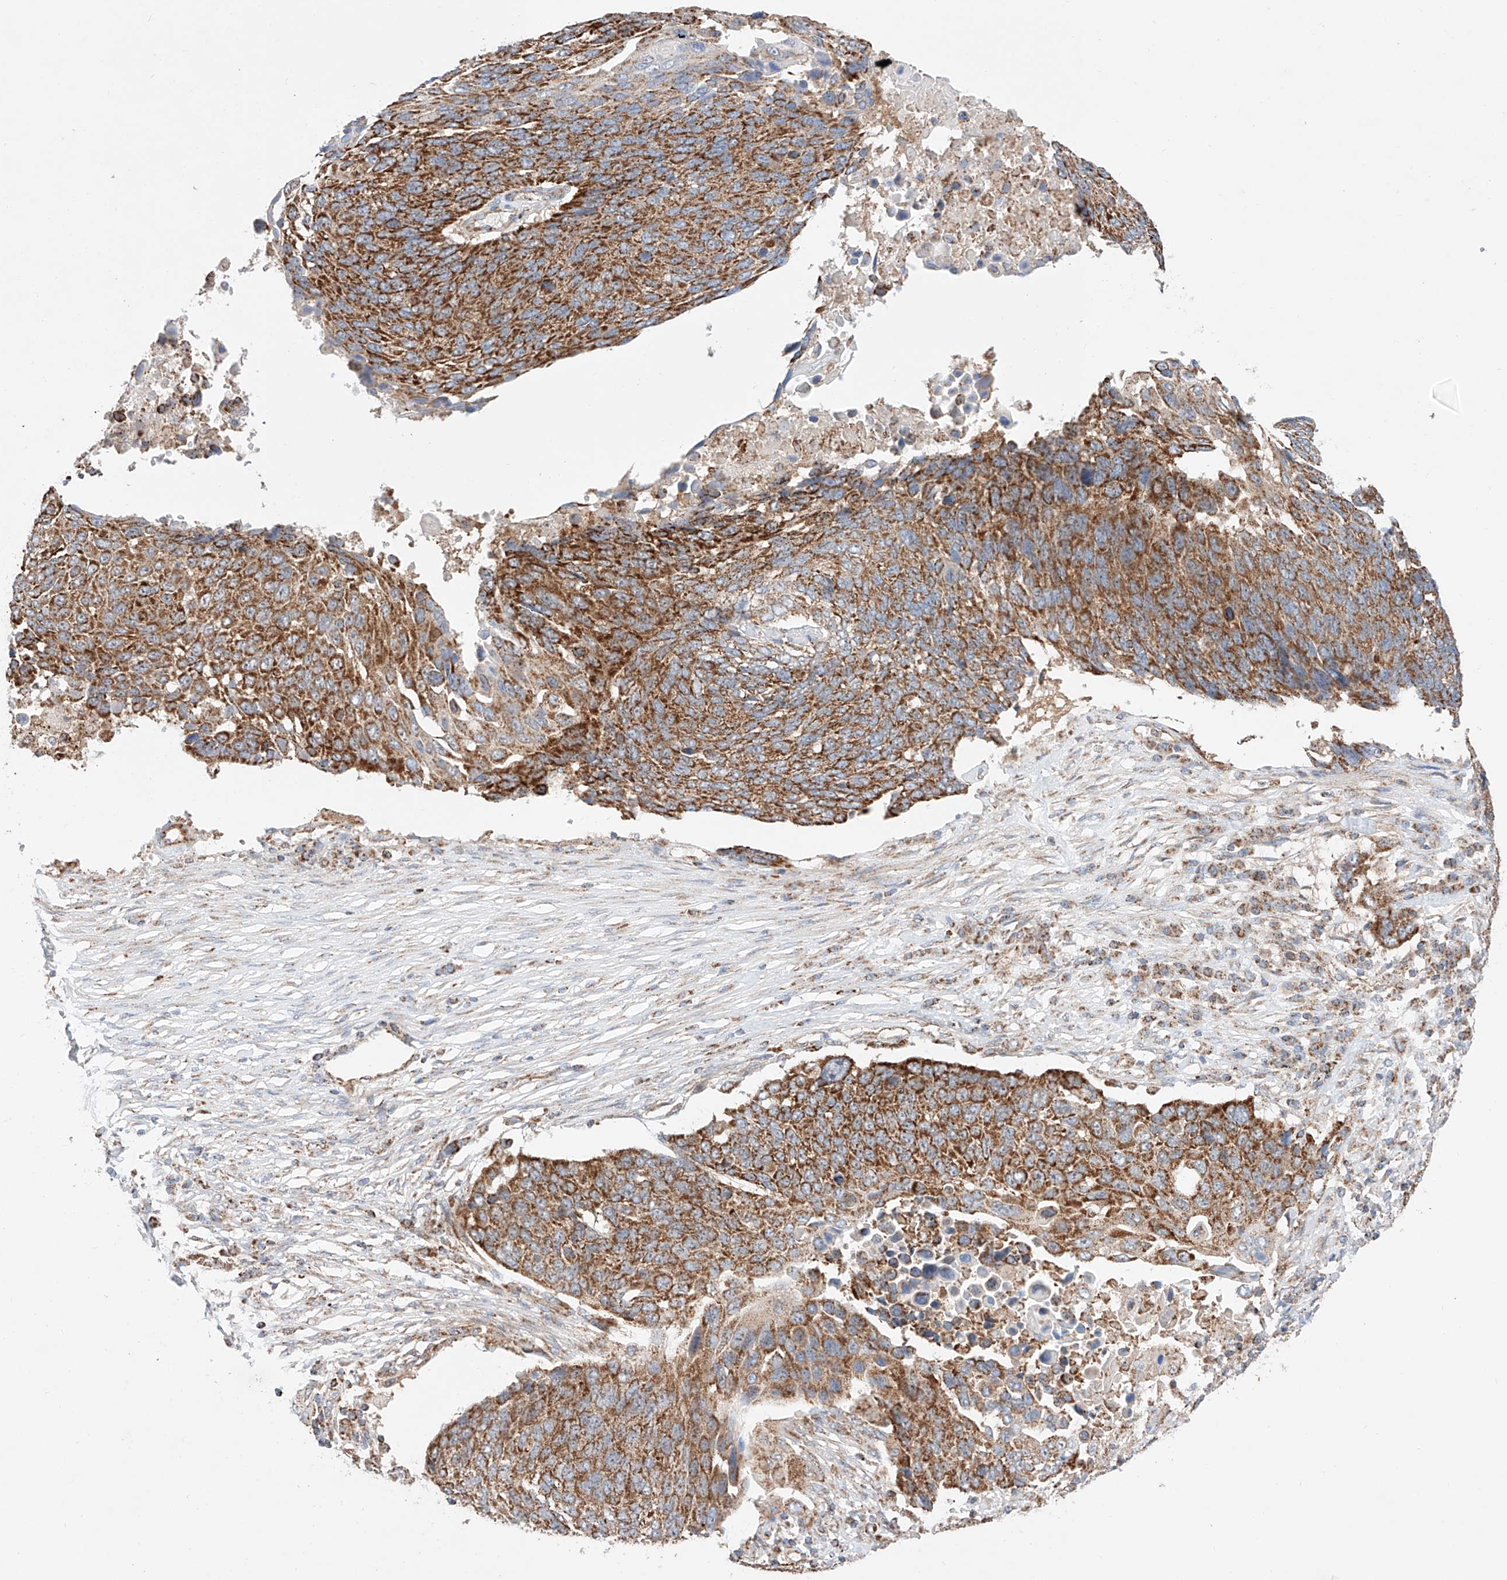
{"staining": {"intensity": "moderate", "quantity": ">75%", "location": "cytoplasmic/membranous"}, "tissue": "lung cancer", "cell_type": "Tumor cells", "image_type": "cancer", "snomed": [{"axis": "morphology", "description": "Squamous cell carcinoma, NOS"}, {"axis": "topography", "description": "Lung"}], "caption": "The image reveals immunohistochemical staining of lung cancer (squamous cell carcinoma). There is moderate cytoplasmic/membranous staining is identified in approximately >75% of tumor cells.", "gene": "KTI12", "patient": {"sex": "male", "age": 66}}